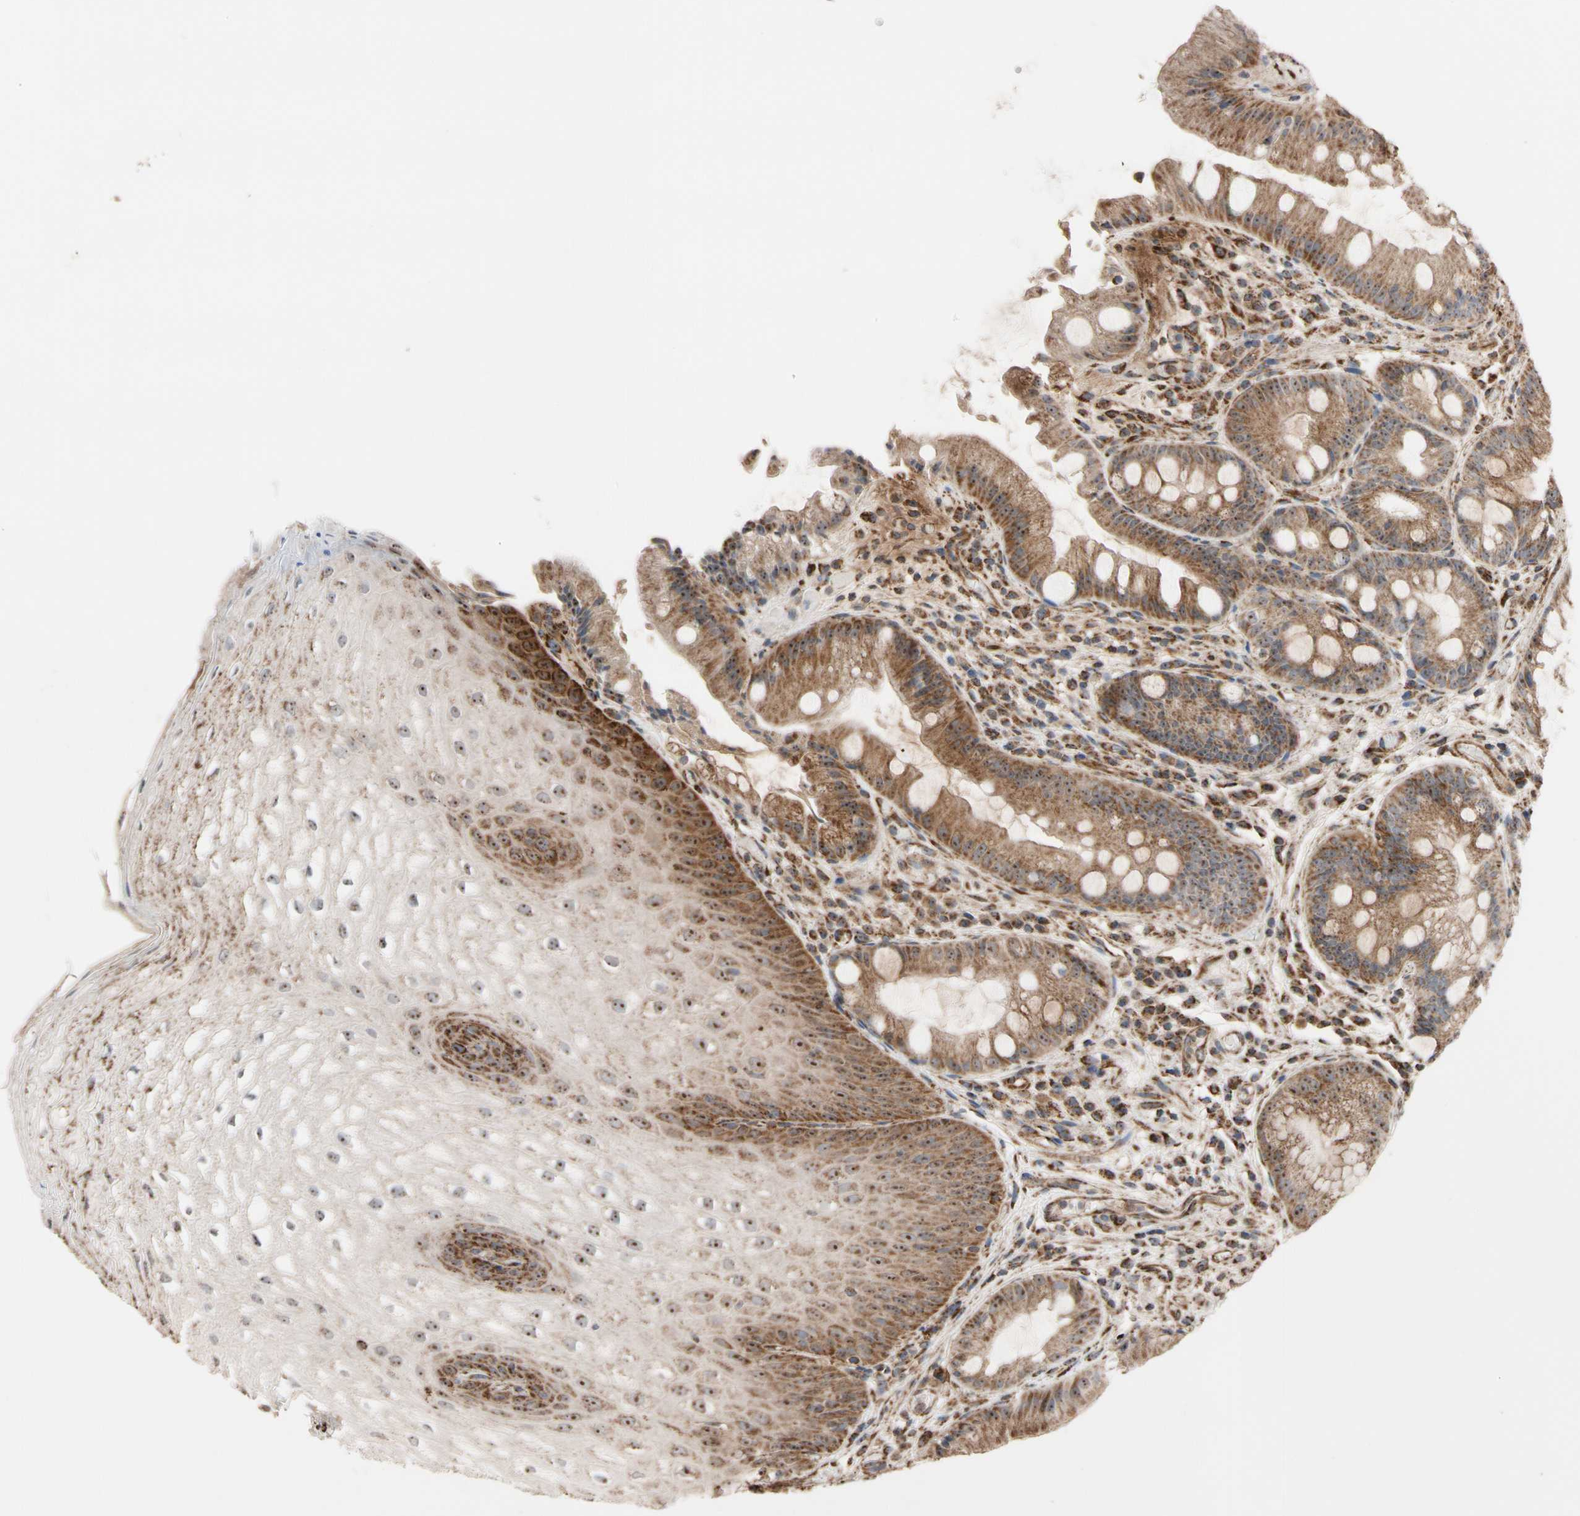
{"staining": {"intensity": "strong", "quantity": ">75%", "location": "cytoplasmic/membranous,nuclear"}, "tissue": "stomach", "cell_type": "Glandular cells", "image_type": "normal", "snomed": [{"axis": "morphology", "description": "Normal tissue, NOS"}, {"axis": "topography", "description": "Stomach, upper"}], "caption": "A micrograph of stomach stained for a protein displays strong cytoplasmic/membranous,nuclear brown staining in glandular cells. (DAB = brown stain, brightfield microscopy at high magnification).", "gene": "FAM110B", "patient": {"sex": "male", "age": 72}}